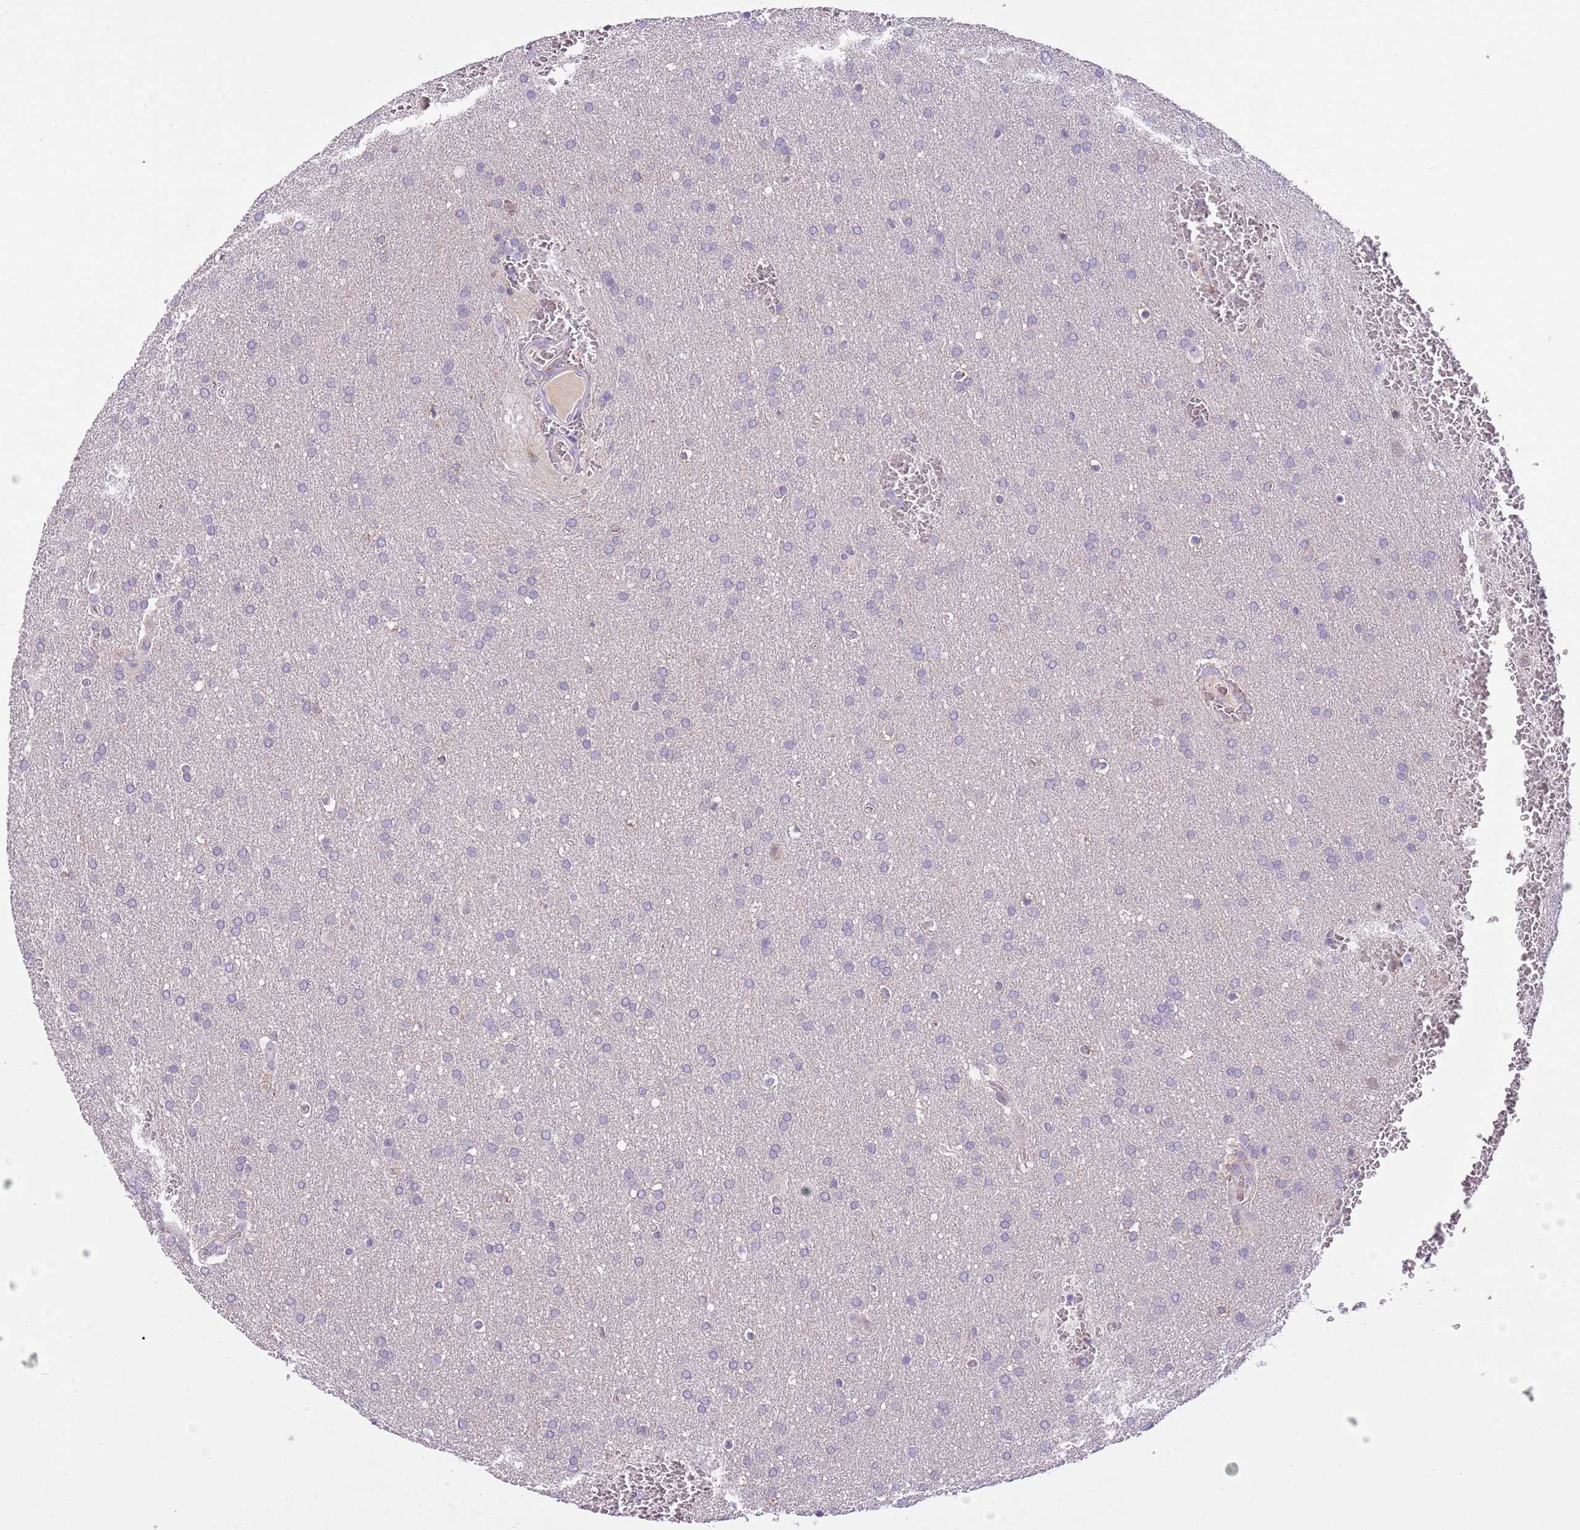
{"staining": {"intensity": "negative", "quantity": "none", "location": "none"}, "tissue": "glioma", "cell_type": "Tumor cells", "image_type": "cancer", "snomed": [{"axis": "morphology", "description": "Glioma, malignant, Low grade"}, {"axis": "topography", "description": "Brain"}], "caption": "Photomicrograph shows no significant protein positivity in tumor cells of glioma.", "gene": "CFAP73", "patient": {"sex": "female", "age": 32}}